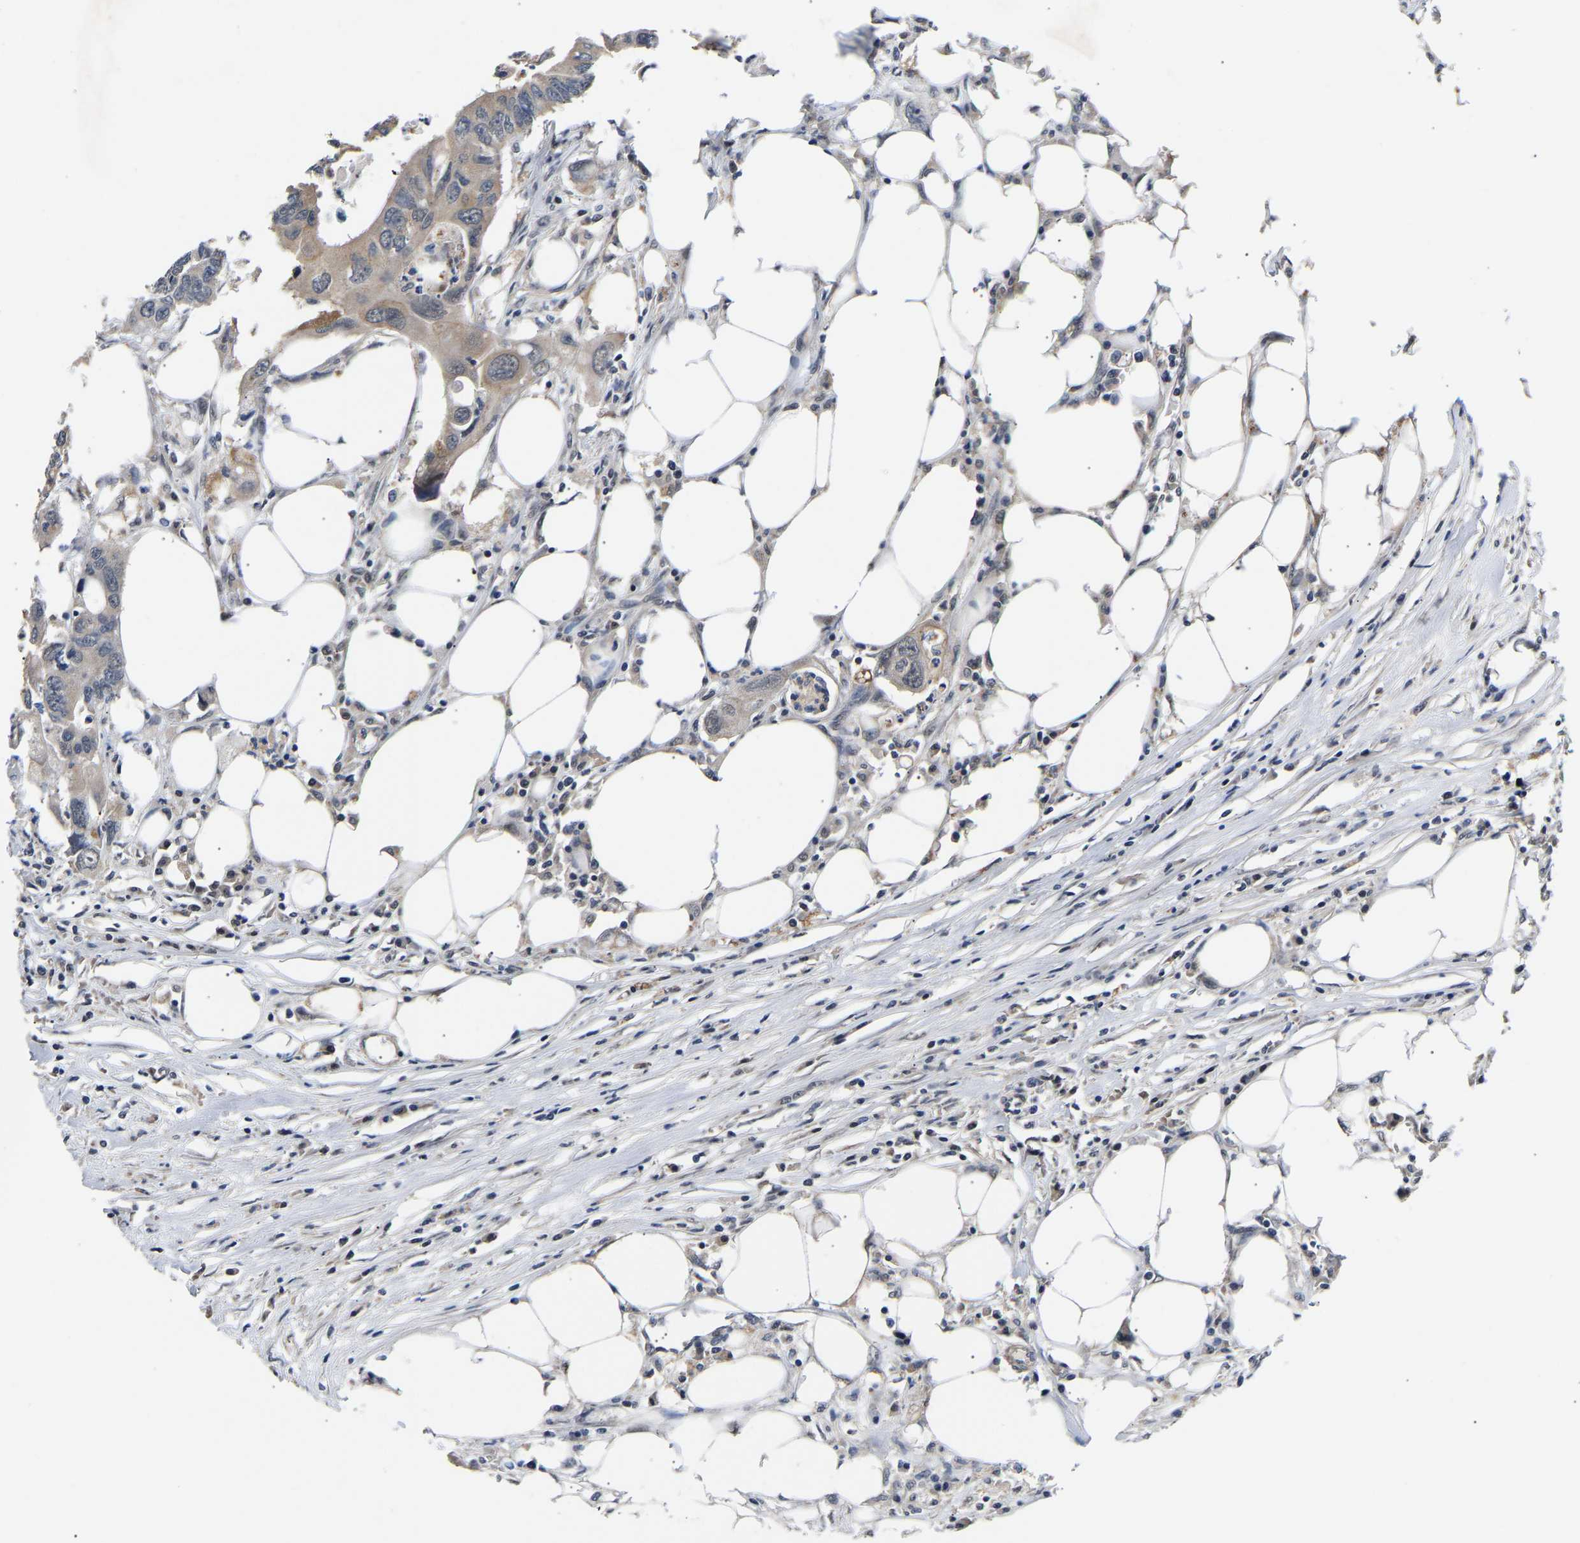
{"staining": {"intensity": "weak", "quantity": "<25%", "location": "cytoplasmic/membranous"}, "tissue": "colorectal cancer", "cell_type": "Tumor cells", "image_type": "cancer", "snomed": [{"axis": "morphology", "description": "Adenocarcinoma, NOS"}, {"axis": "topography", "description": "Colon"}], "caption": "Immunohistochemistry of colorectal cancer (adenocarcinoma) shows no expression in tumor cells.", "gene": "METTL16", "patient": {"sex": "male", "age": 71}}